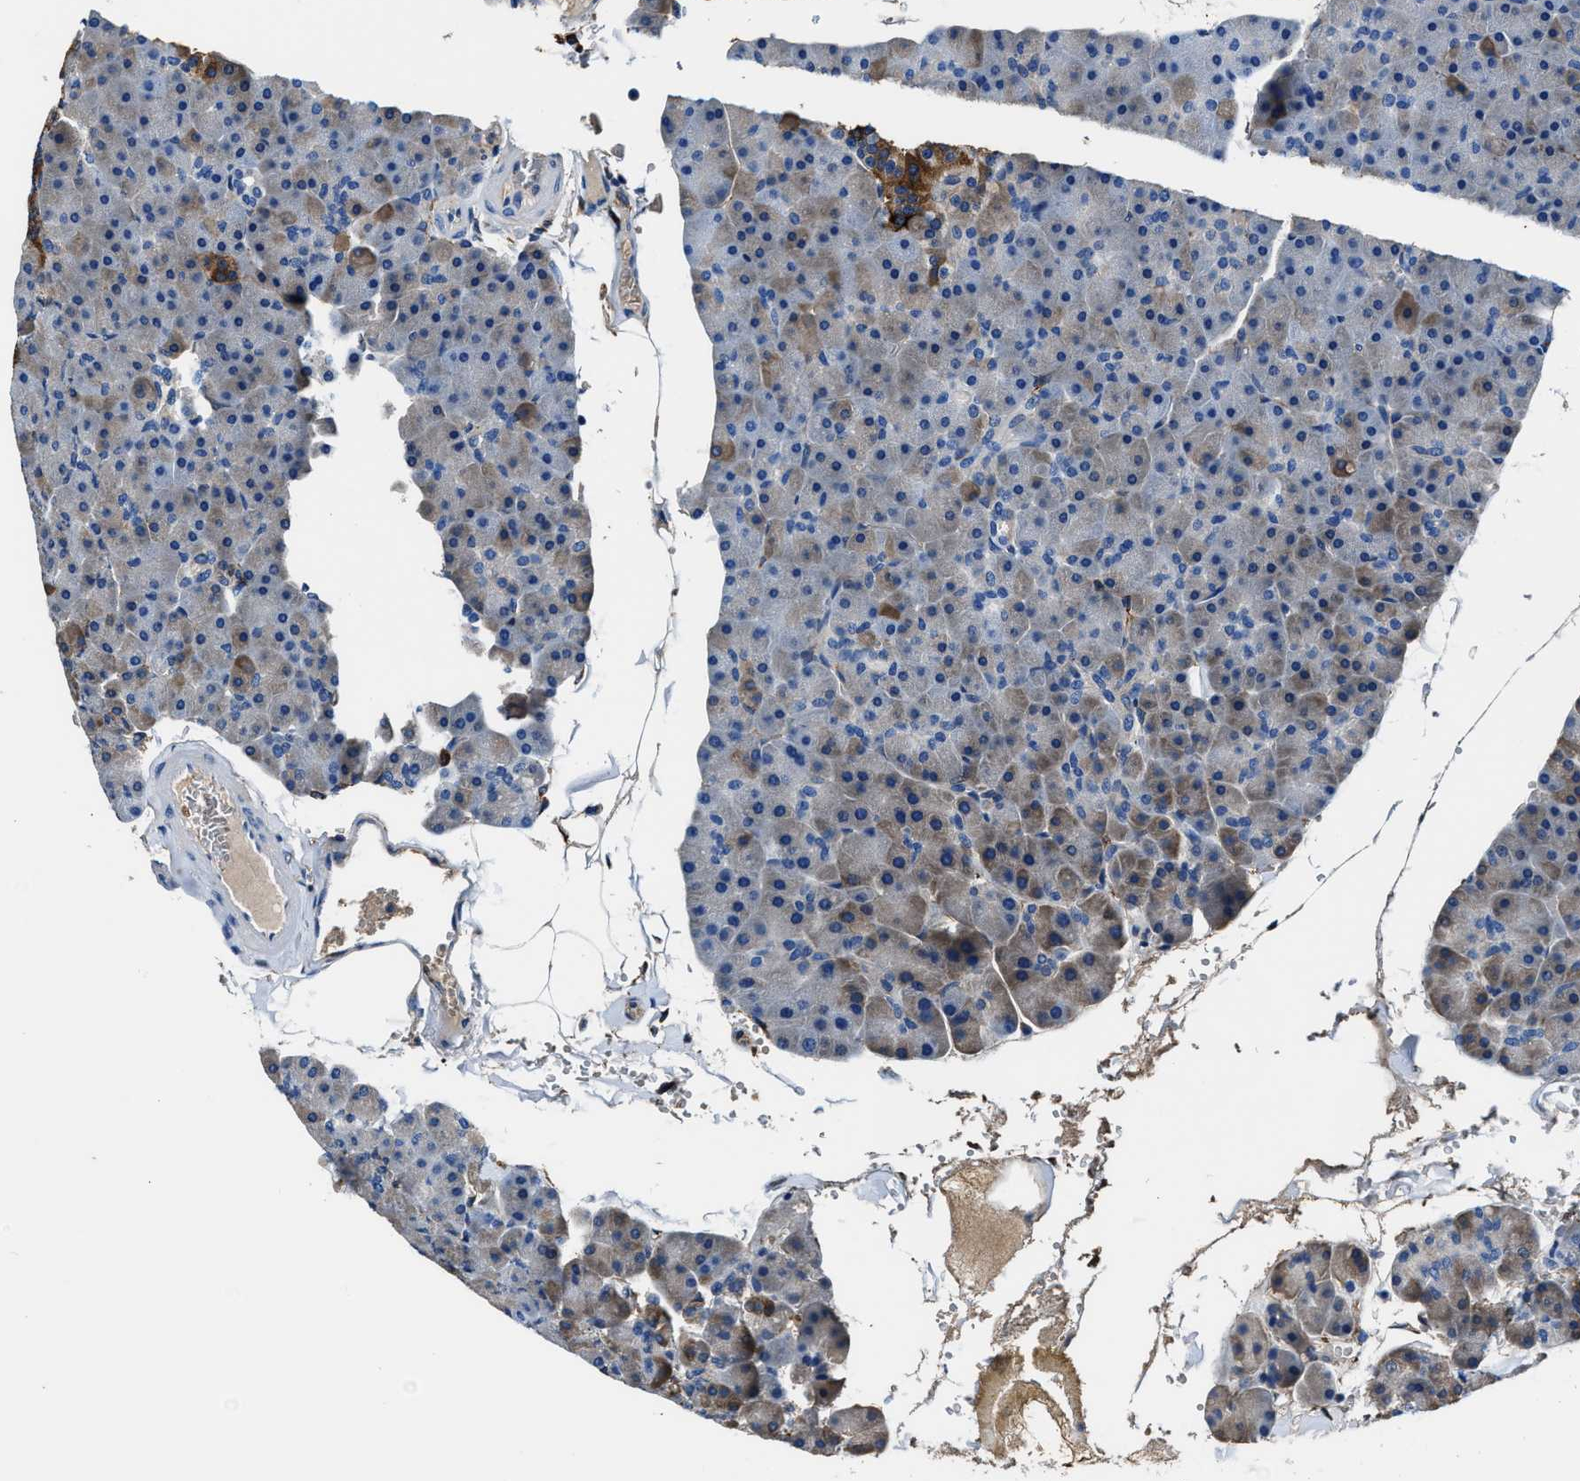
{"staining": {"intensity": "weak", "quantity": "<25%", "location": "cytoplasmic/membranous"}, "tissue": "pancreas", "cell_type": "Exocrine glandular cells", "image_type": "normal", "snomed": [{"axis": "morphology", "description": "Normal tissue, NOS"}, {"axis": "topography", "description": "Pancreas"}], "caption": "IHC histopathology image of benign pancreas: human pancreas stained with DAB (3,3'-diaminobenzidine) exhibits no significant protein staining in exocrine glandular cells.", "gene": "FTL", "patient": {"sex": "male", "age": 35}}